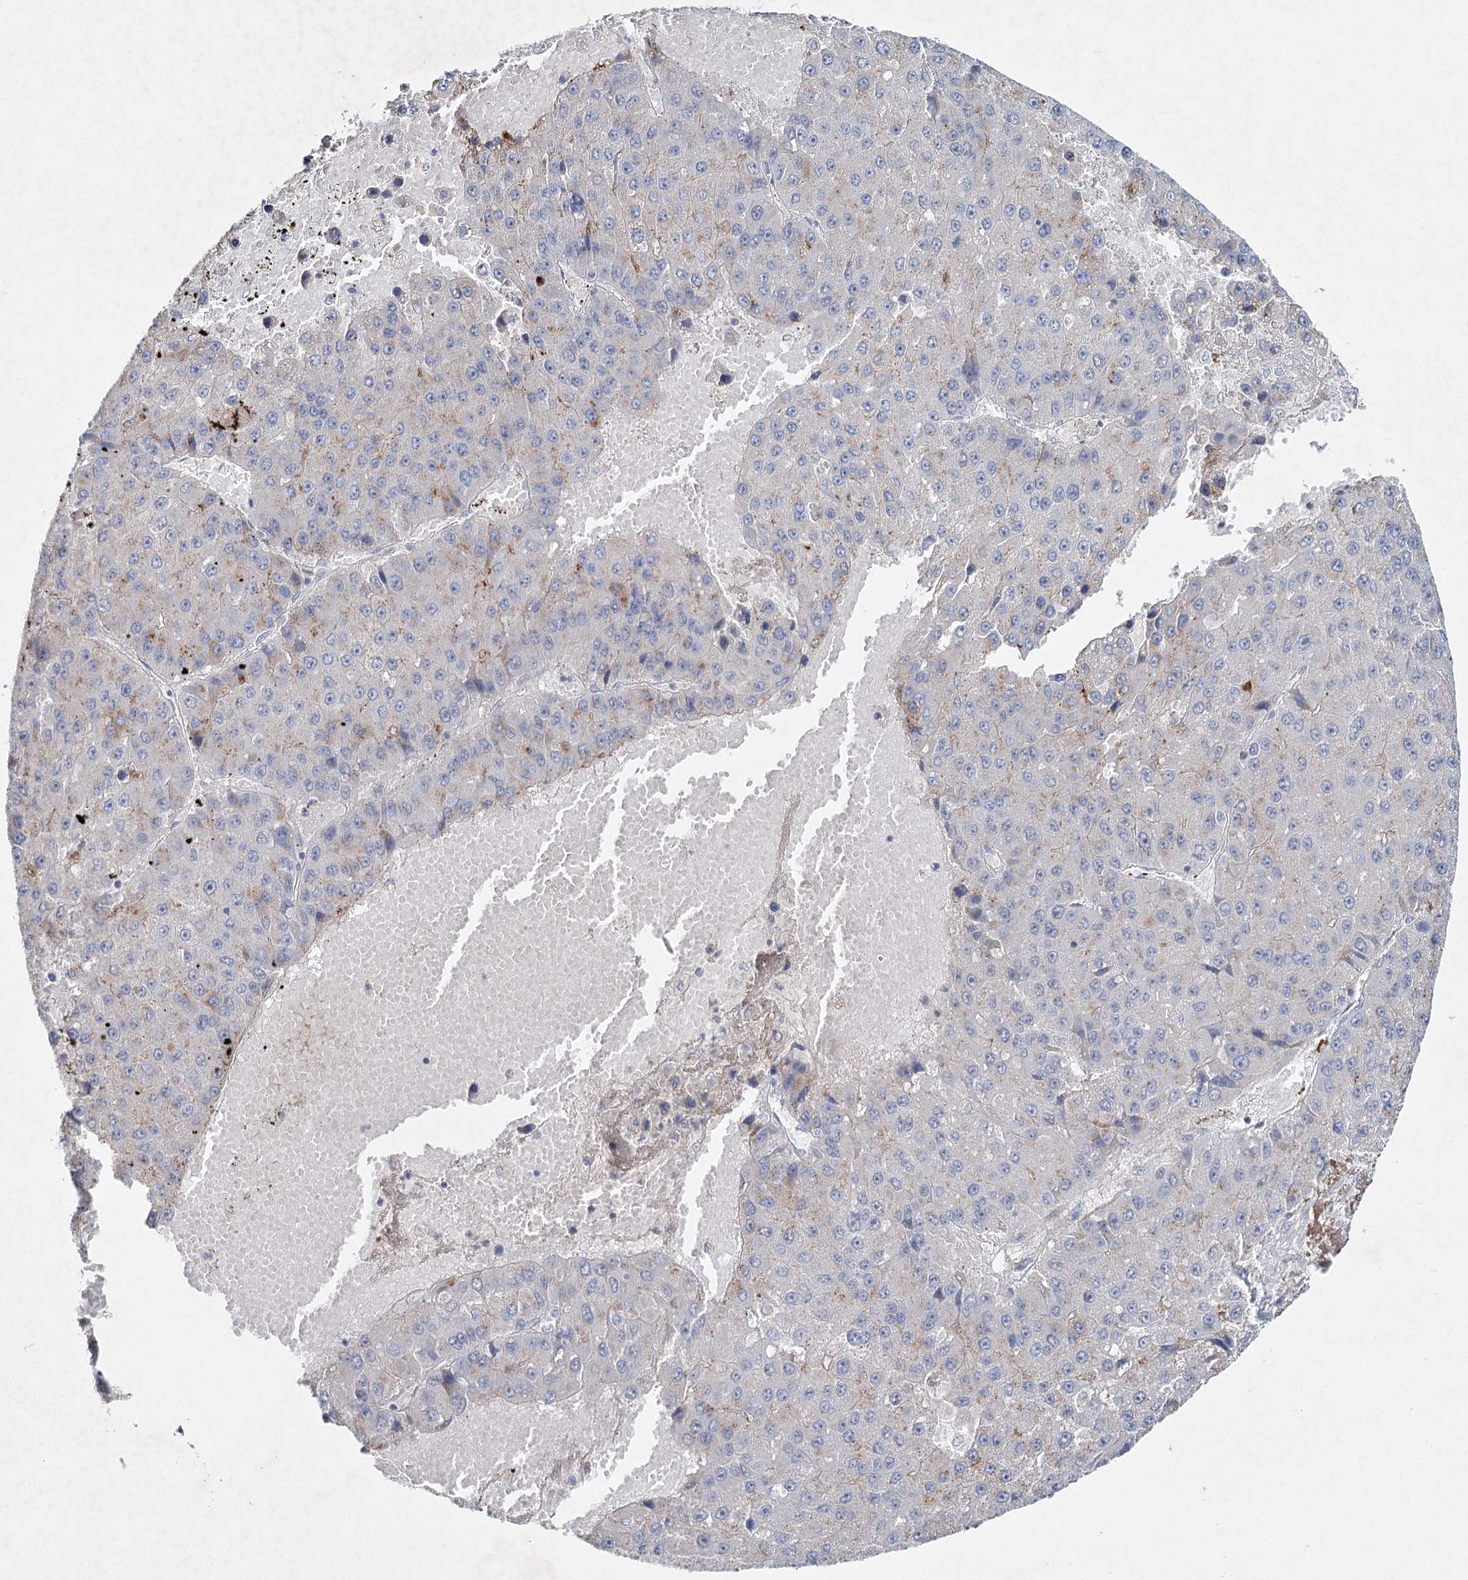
{"staining": {"intensity": "moderate", "quantity": "<25%", "location": "cytoplasmic/membranous"}, "tissue": "liver cancer", "cell_type": "Tumor cells", "image_type": "cancer", "snomed": [{"axis": "morphology", "description": "Carcinoma, Hepatocellular, NOS"}, {"axis": "topography", "description": "Liver"}], "caption": "Human hepatocellular carcinoma (liver) stained with a protein marker exhibits moderate staining in tumor cells.", "gene": "RFX6", "patient": {"sex": "female", "age": 73}}